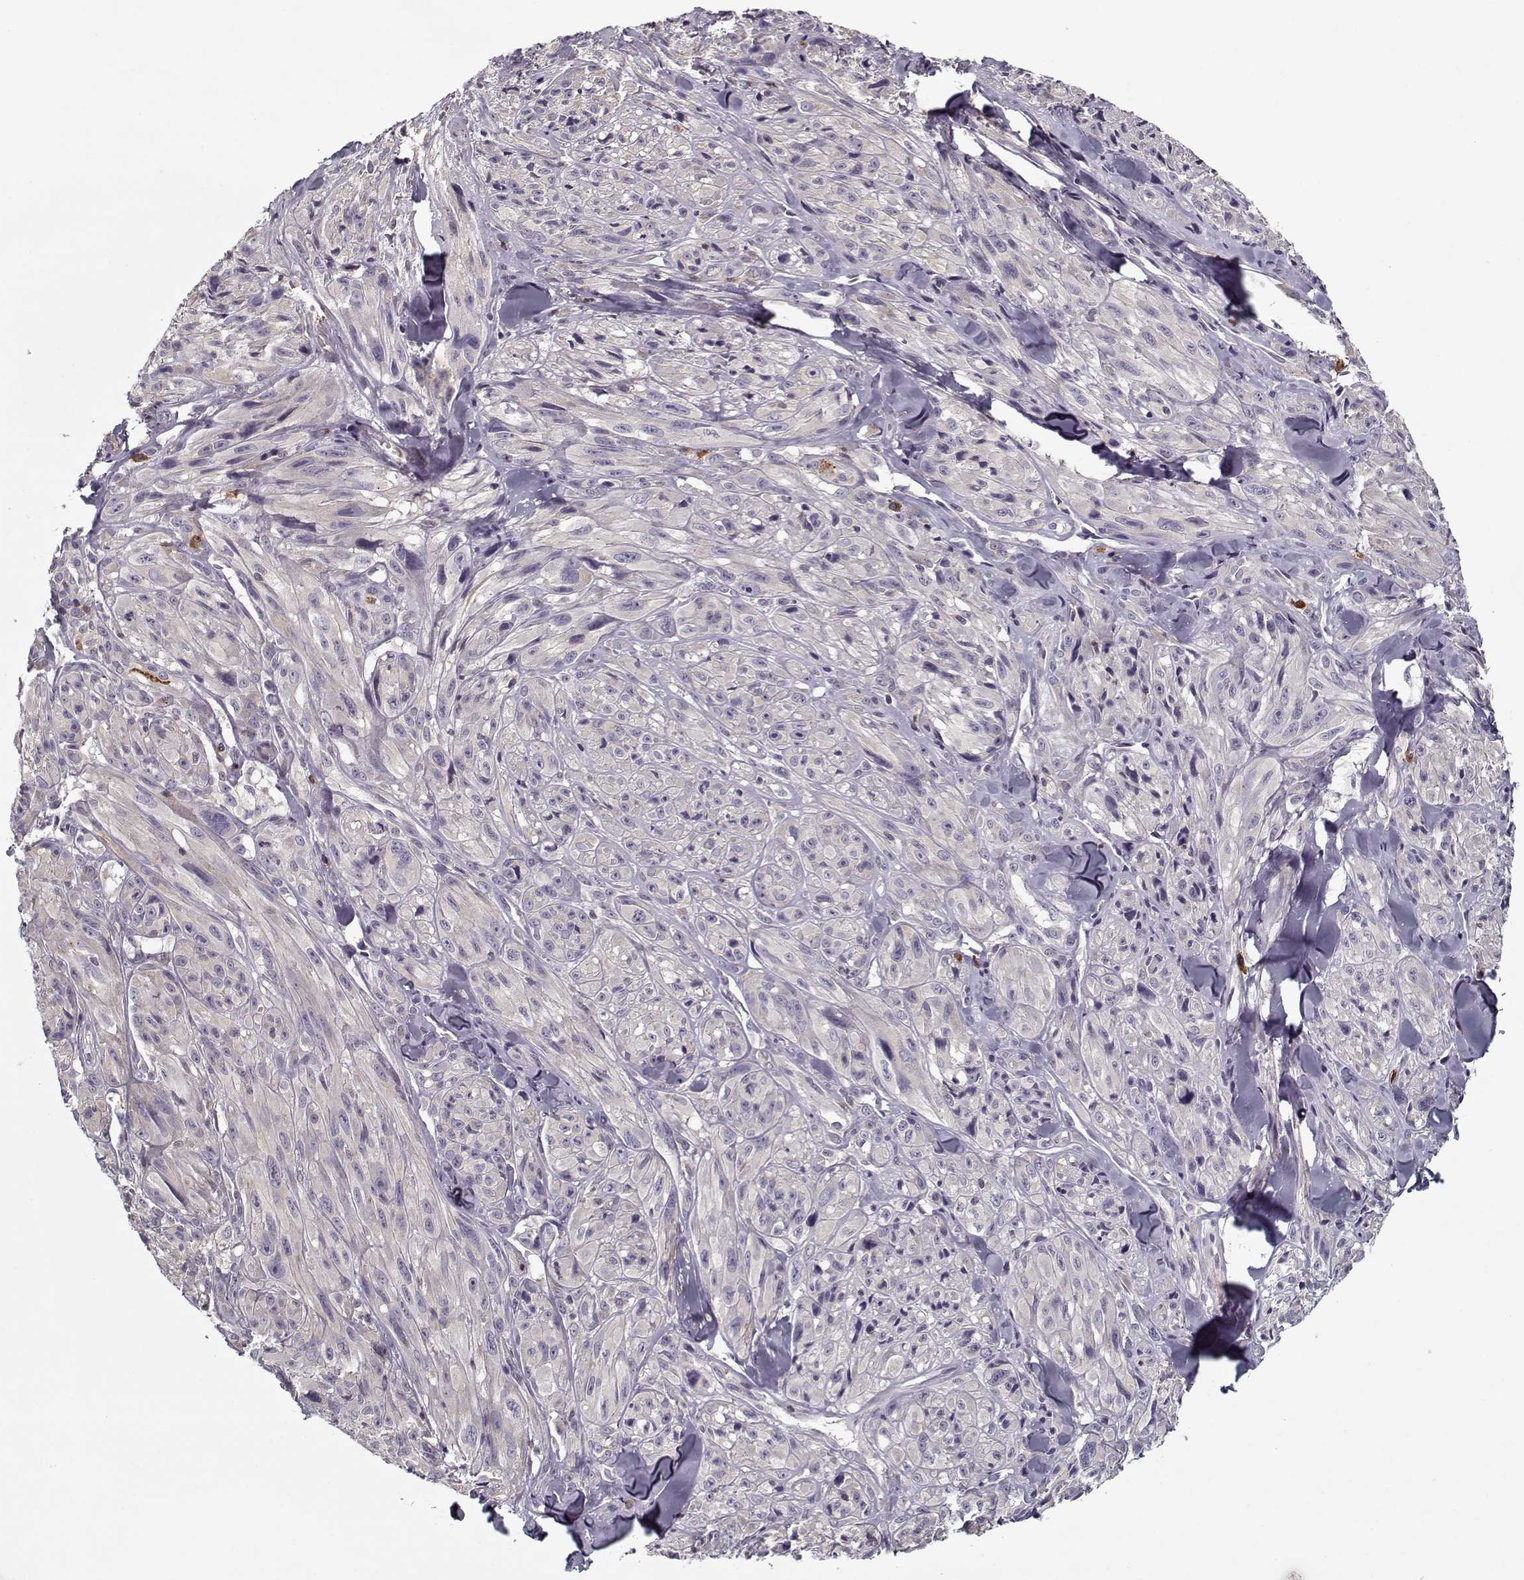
{"staining": {"intensity": "negative", "quantity": "none", "location": "none"}, "tissue": "melanoma", "cell_type": "Tumor cells", "image_type": "cancer", "snomed": [{"axis": "morphology", "description": "Malignant melanoma, NOS"}, {"axis": "topography", "description": "Skin"}], "caption": "A high-resolution micrograph shows IHC staining of melanoma, which reveals no significant positivity in tumor cells. The staining was performed using DAB to visualize the protein expression in brown, while the nuclei were stained in blue with hematoxylin (Magnification: 20x).", "gene": "UNC13D", "patient": {"sex": "male", "age": 67}}